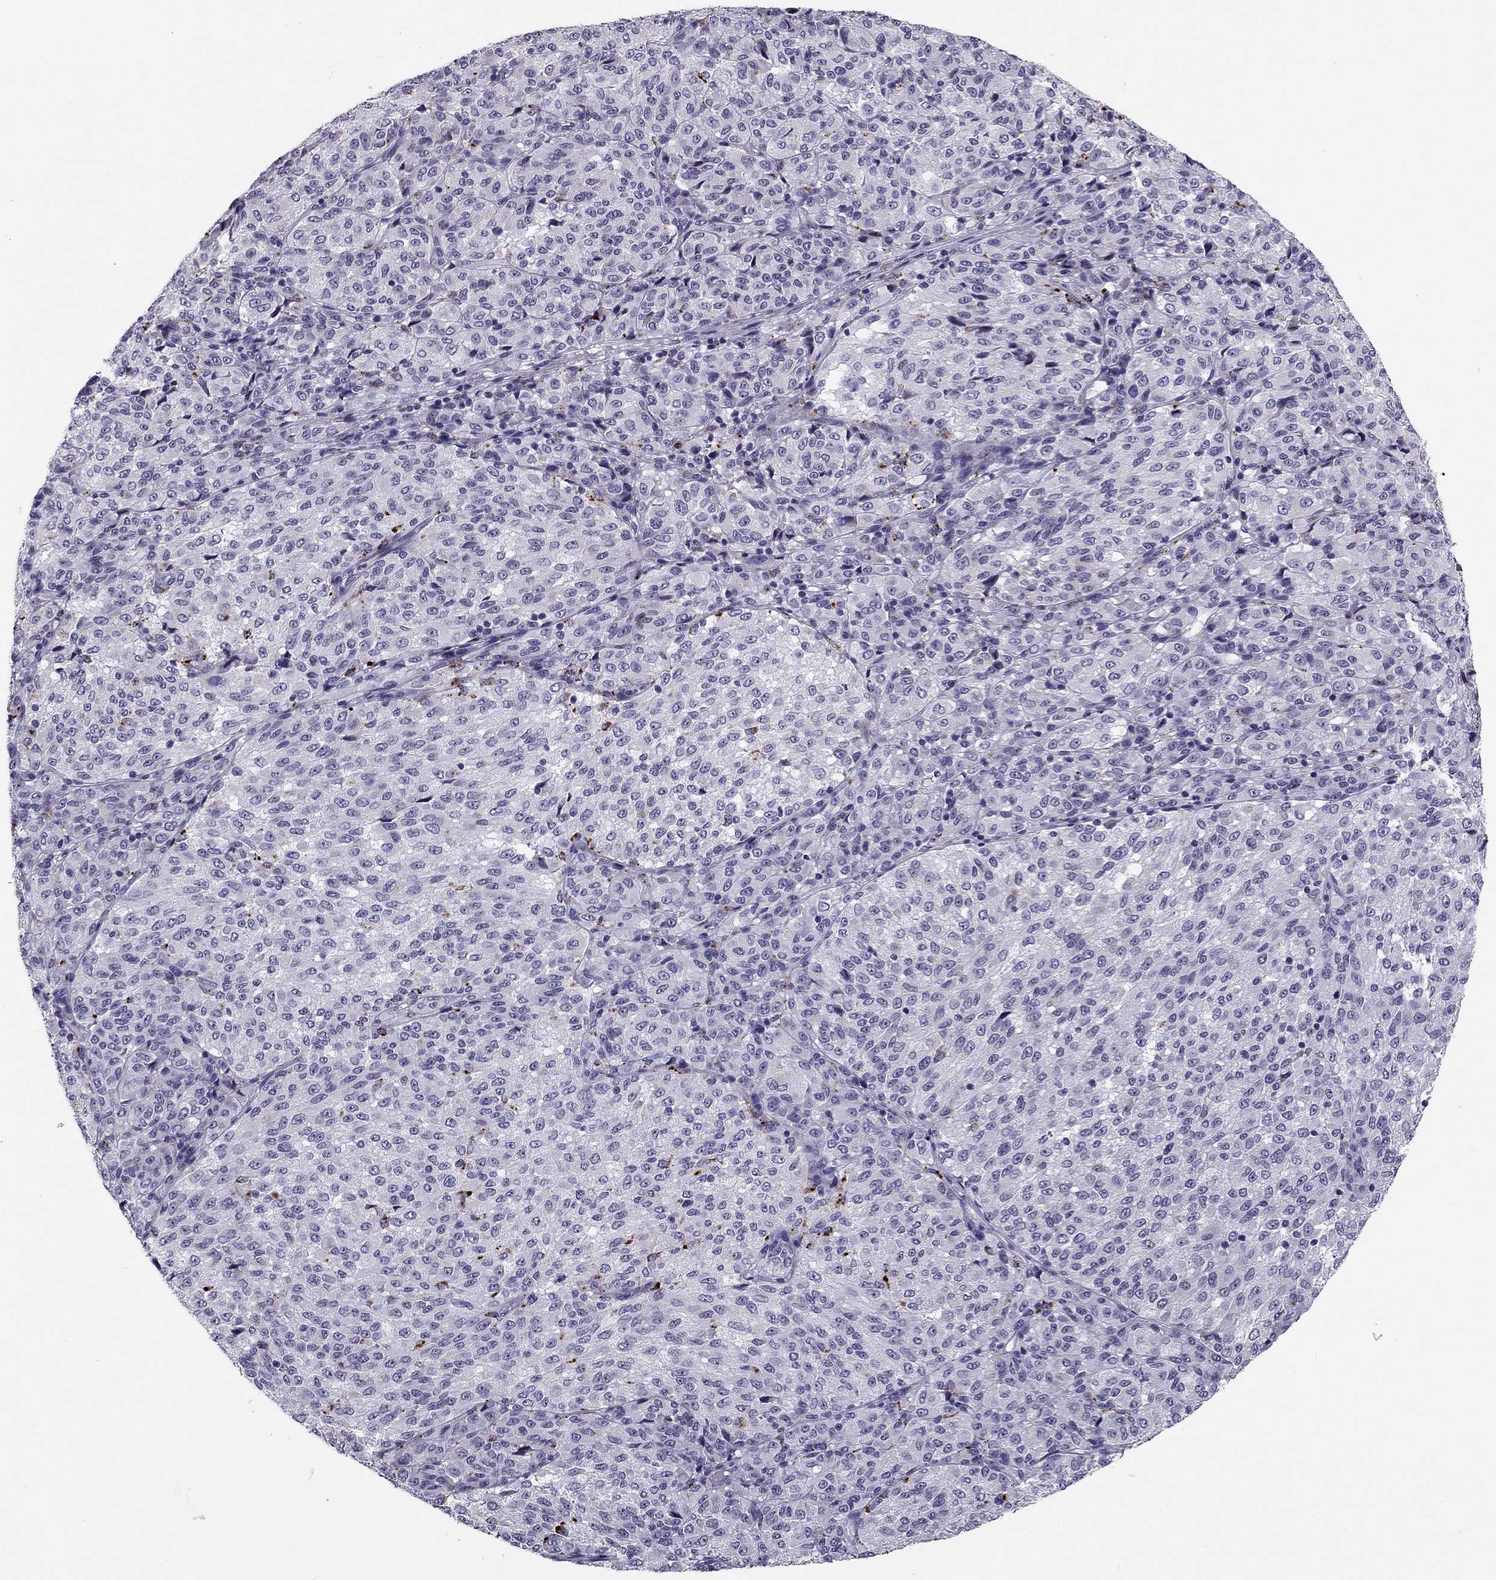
{"staining": {"intensity": "negative", "quantity": "none", "location": "none"}, "tissue": "melanoma", "cell_type": "Tumor cells", "image_type": "cancer", "snomed": [{"axis": "morphology", "description": "Malignant melanoma, Metastatic site"}, {"axis": "topography", "description": "Brain"}], "caption": "IHC of malignant melanoma (metastatic site) displays no positivity in tumor cells.", "gene": "MC5R", "patient": {"sex": "female", "age": 56}}